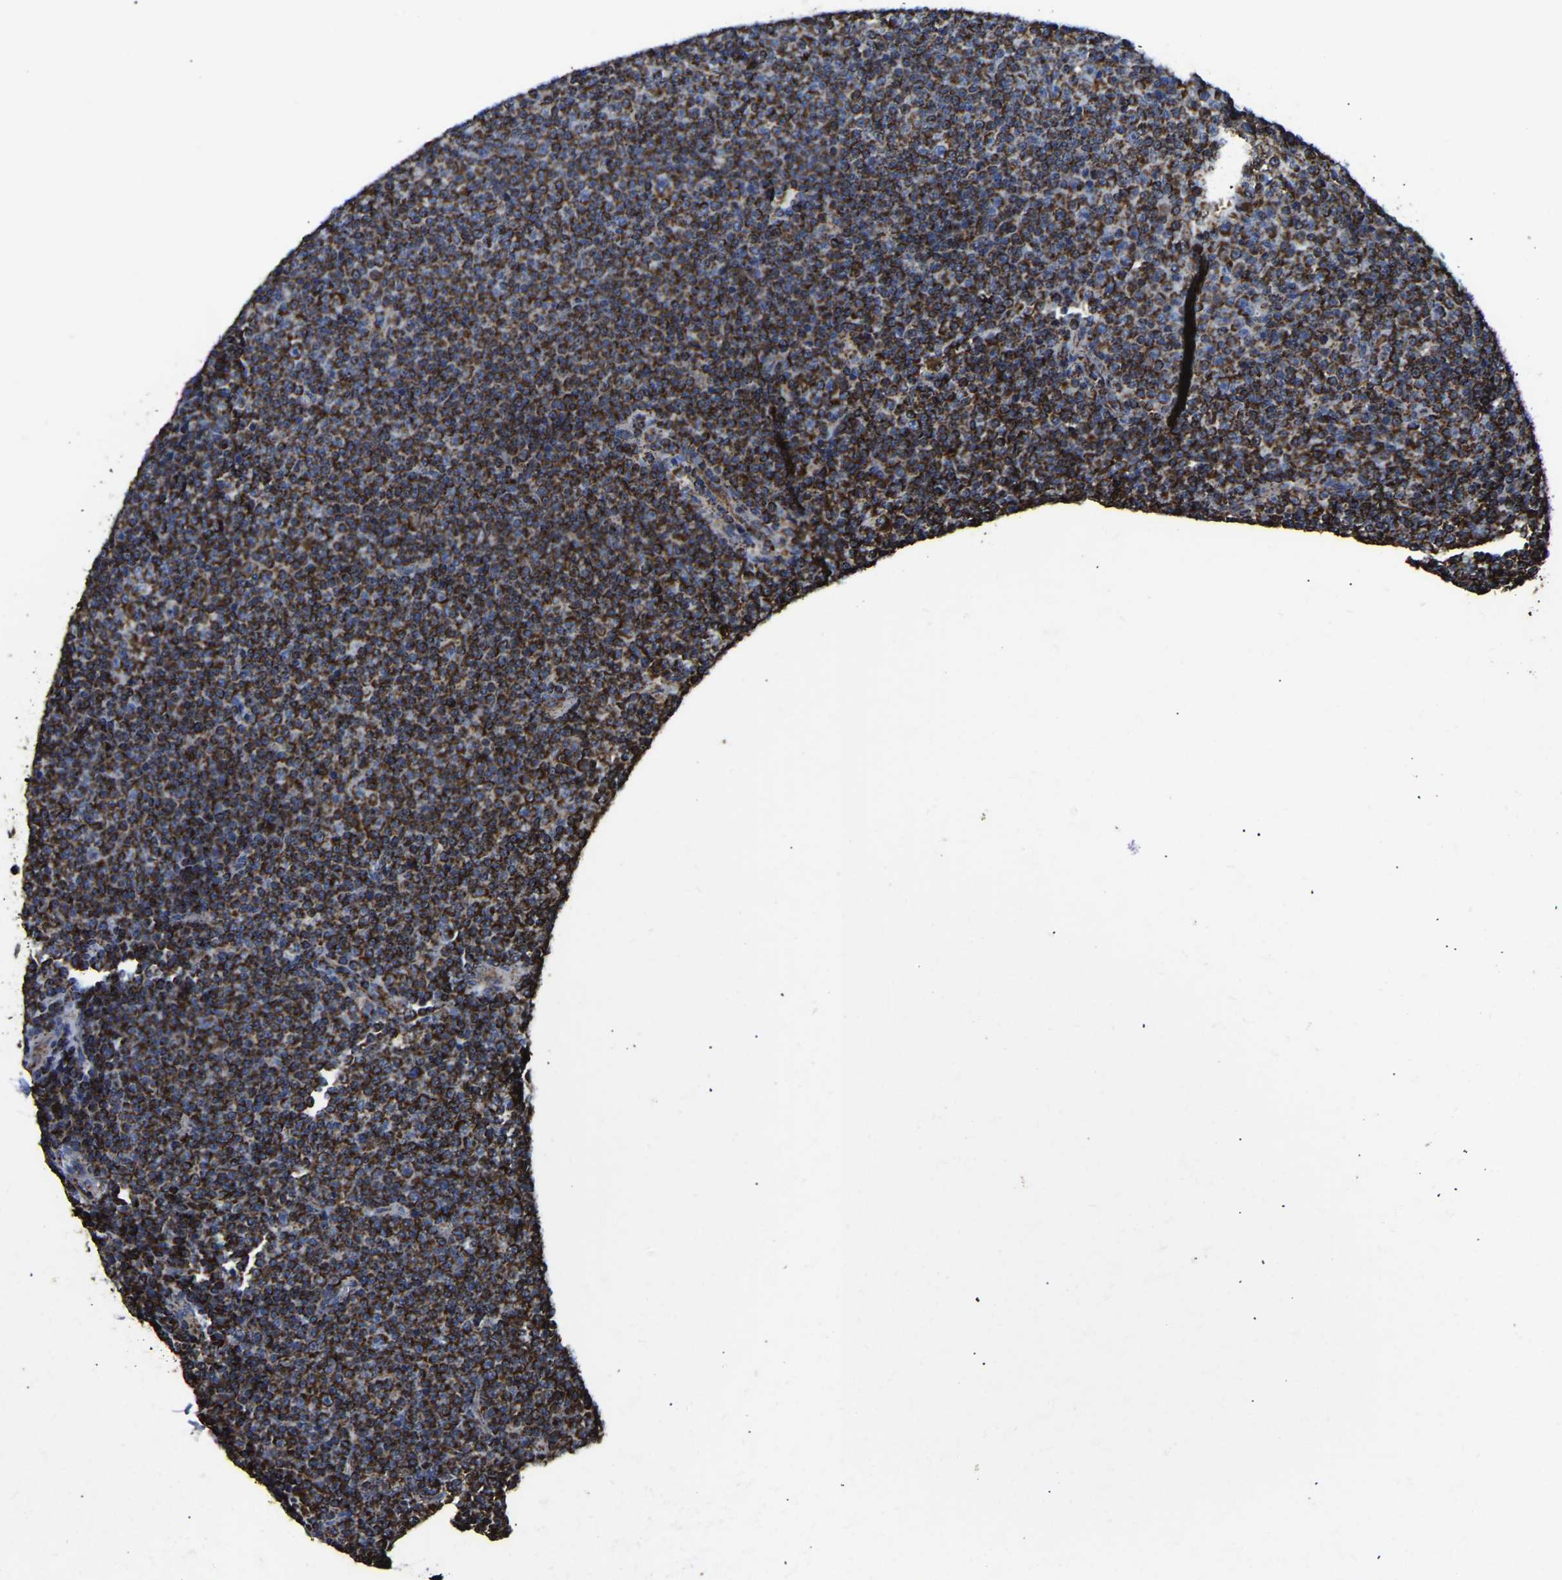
{"staining": {"intensity": "strong", "quantity": ">75%", "location": "cytoplasmic/membranous"}, "tissue": "lymphoma", "cell_type": "Tumor cells", "image_type": "cancer", "snomed": [{"axis": "morphology", "description": "Malignant lymphoma, non-Hodgkin's type, Low grade"}, {"axis": "topography", "description": "Lymph node"}], "caption": "Tumor cells reveal high levels of strong cytoplasmic/membranous positivity in approximately >75% of cells in lymphoma.", "gene": "ETFA", "patient": {"sex": "female", "age": 67}}